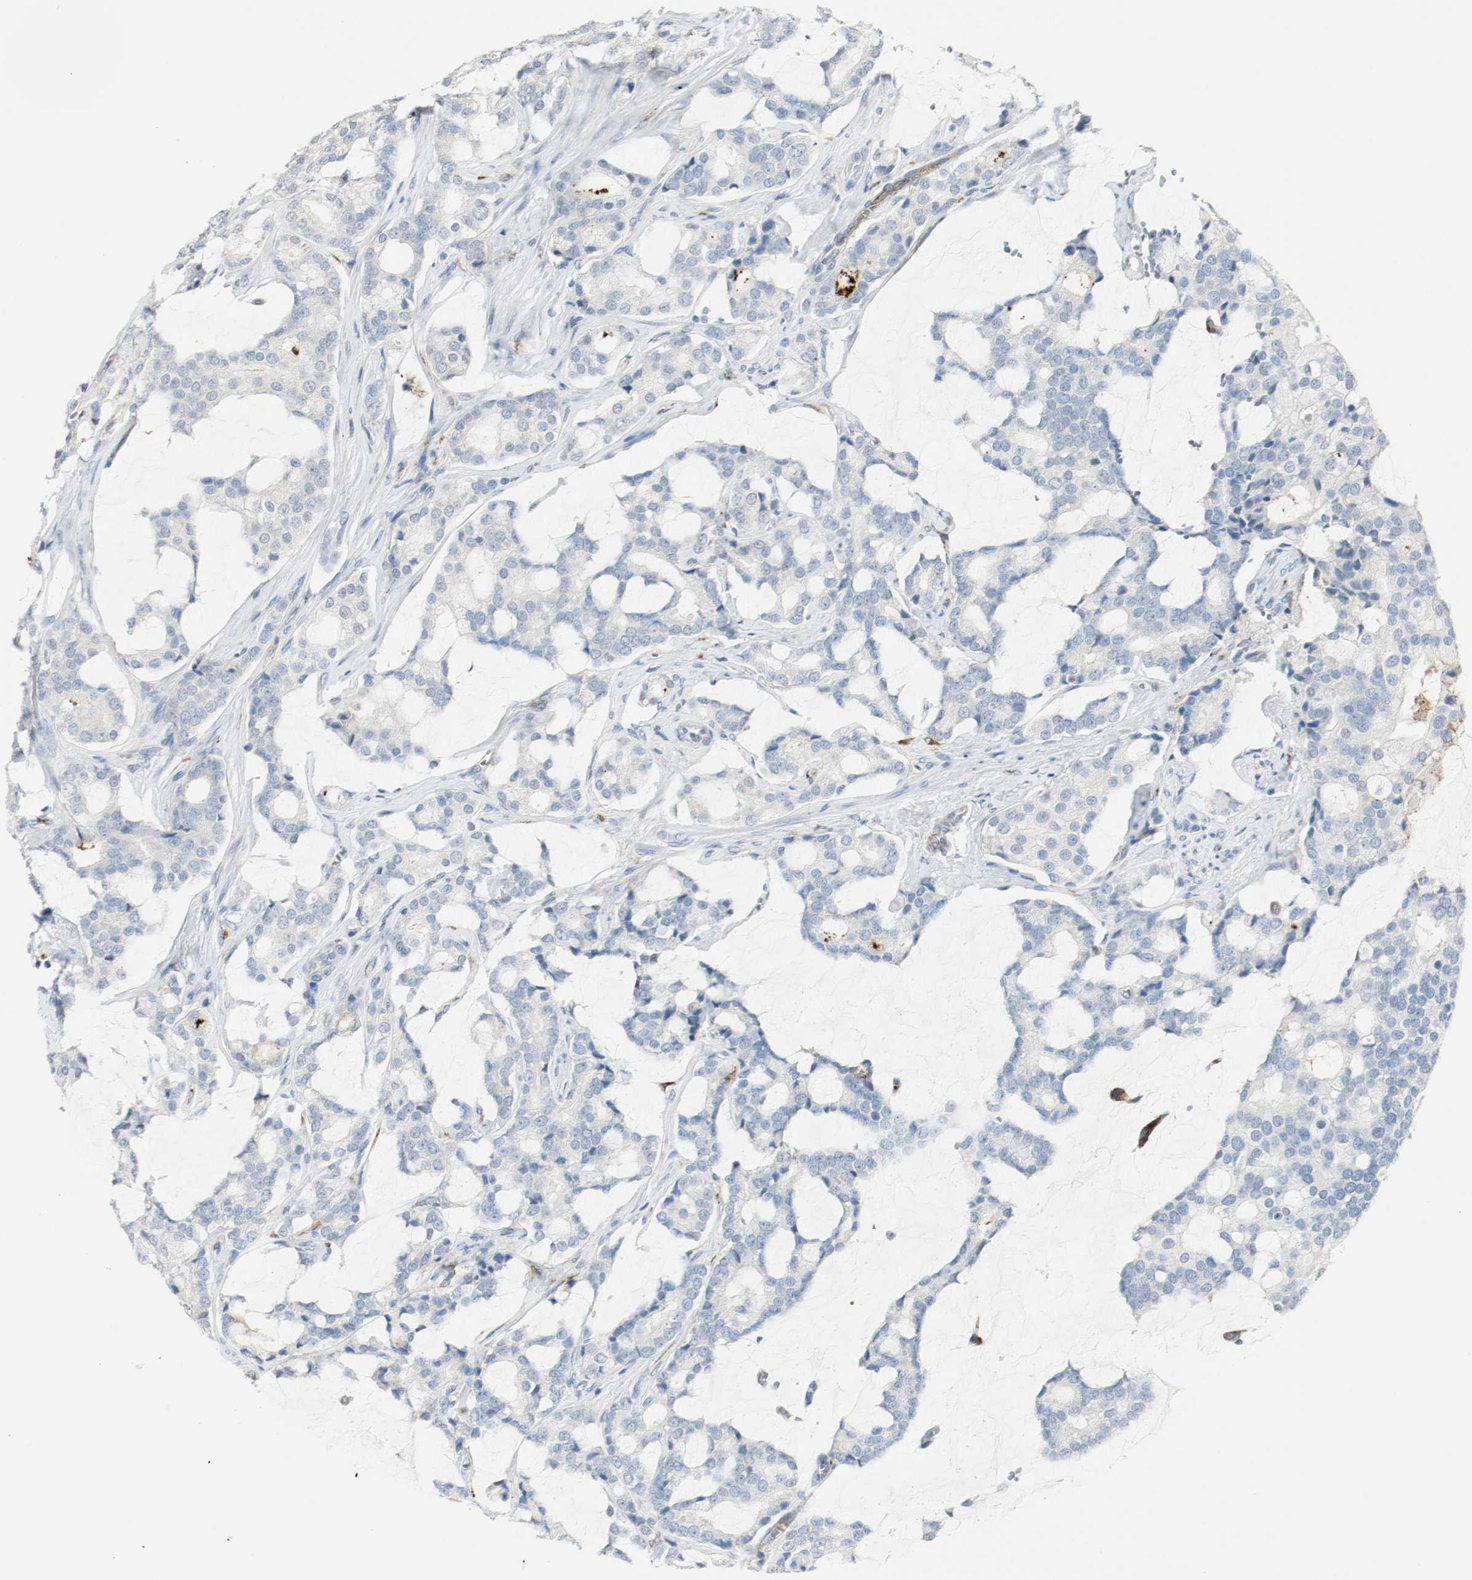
{"staining": {"intensity": "negative", "quantity": "none", "location": "none"}, "tissue": "prostate cancer", "cell_type": "Tumor cells", "image_type": "cancer", "snomed": [{"axis": "morphology", "description": "Adenocarcinoma, Low grade"}, {"axis": "topography", "description": "Prostate"}], "caption": "Immunohistochemical staining of human adenocarcinoma (low-grade) (prostate) demonstrates no significant positivity in tumor cells. (Stains: DAB (3,3'-diaminobenzidine) immunohistochemistry (IHC) with hematoxylin counter stain, Microscopy: brightfield microscopy at high magnification).", "gene": "LAMB1", "patient": {"sex": "male", "age": 58}}